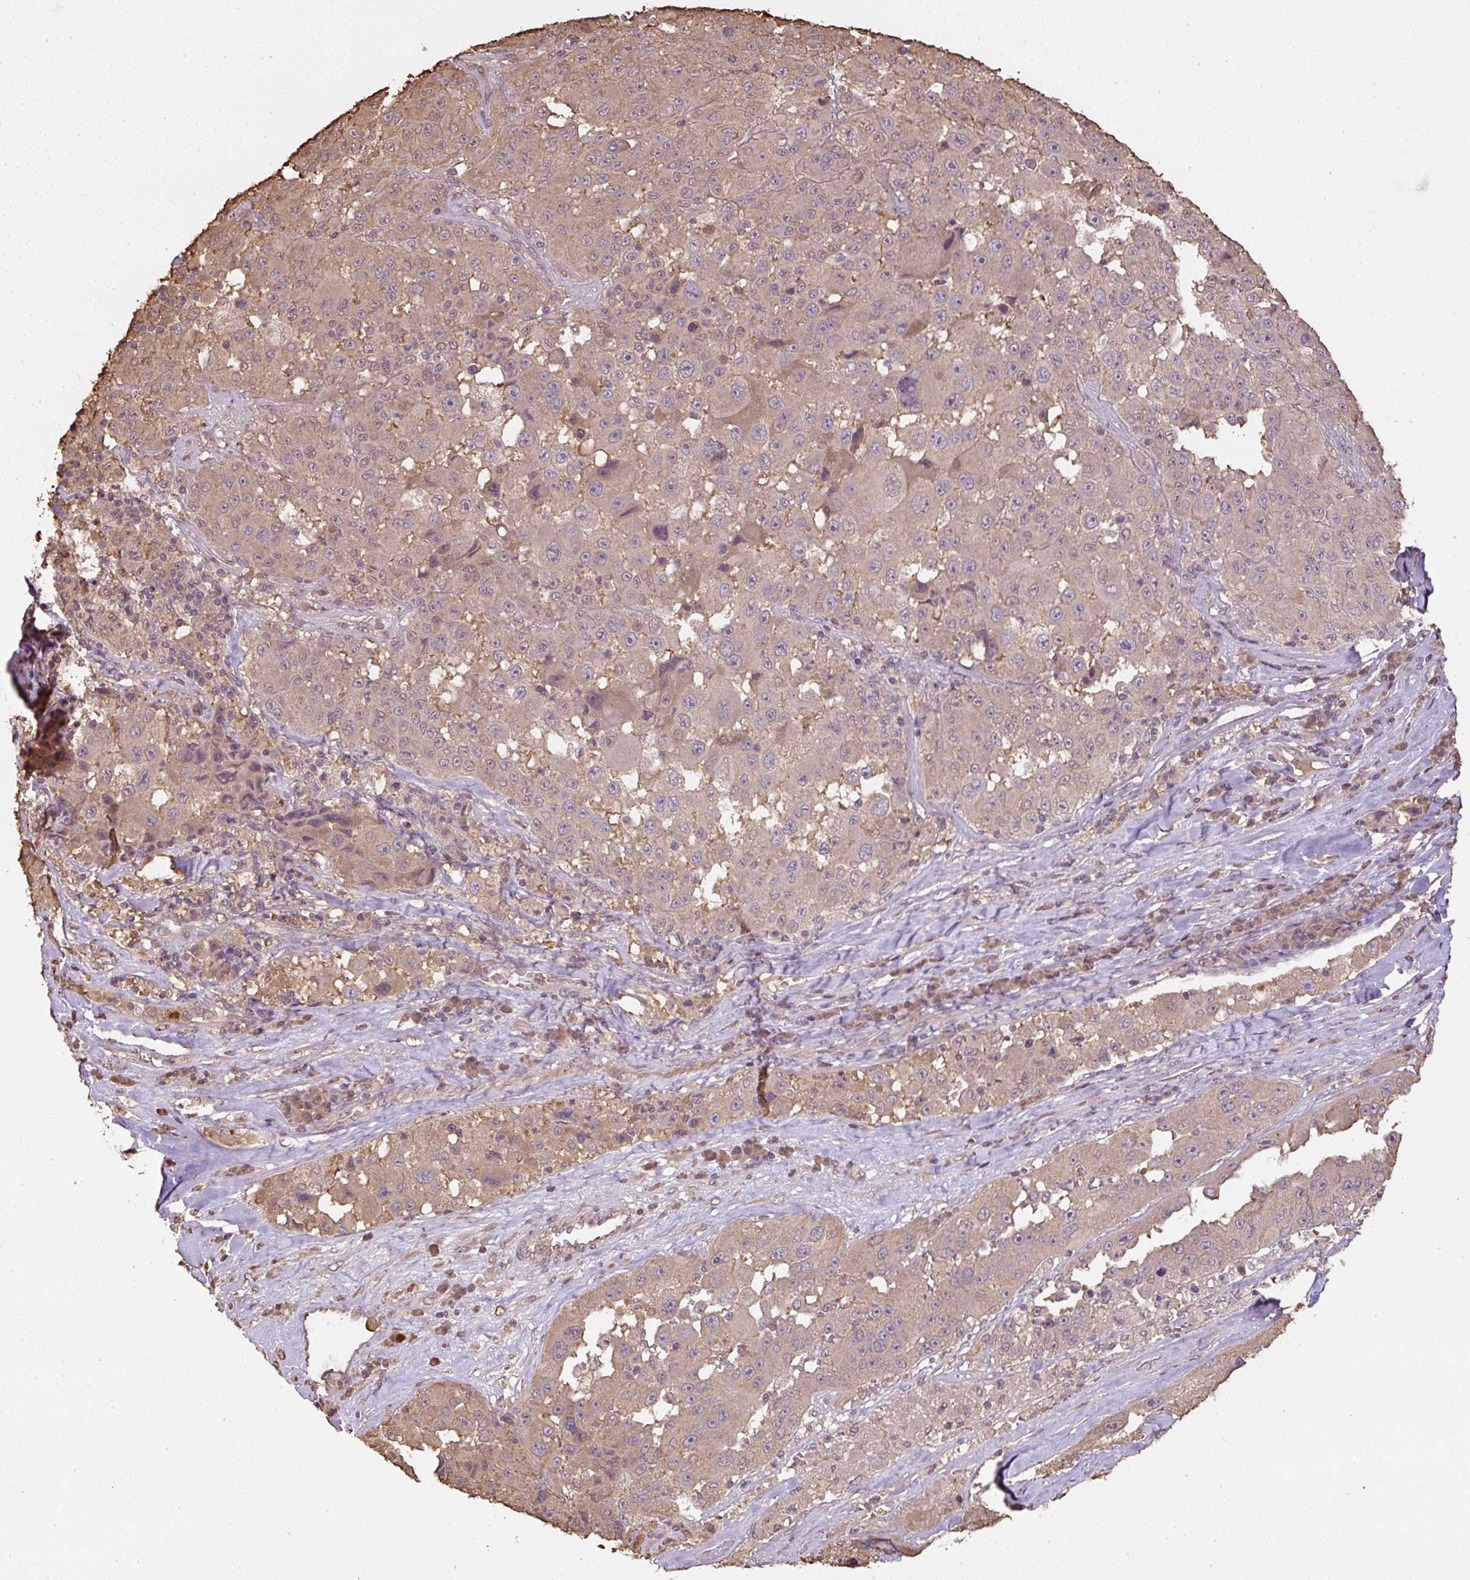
{"staining": {"intensity": "weak", "quantity": ">75%", "location": "cytoplasmic/membranous"}, "tissue": "melanoma", "cell_type": "Tumor cells", "image_type": "cancer", "snomed": [{"axis": "morphology", "description": "Malignant melanoma, Metastatic site"}, {"axis": "topography", "description": "Lymph node"}], "caption": "Human melanoma stained with a brown dye displays weak cytoplasmic/membranous positive expression in about >75% of tumor cells.", "gene": "TMEM170B", "patient": {"sex": "male", "age": 62}}